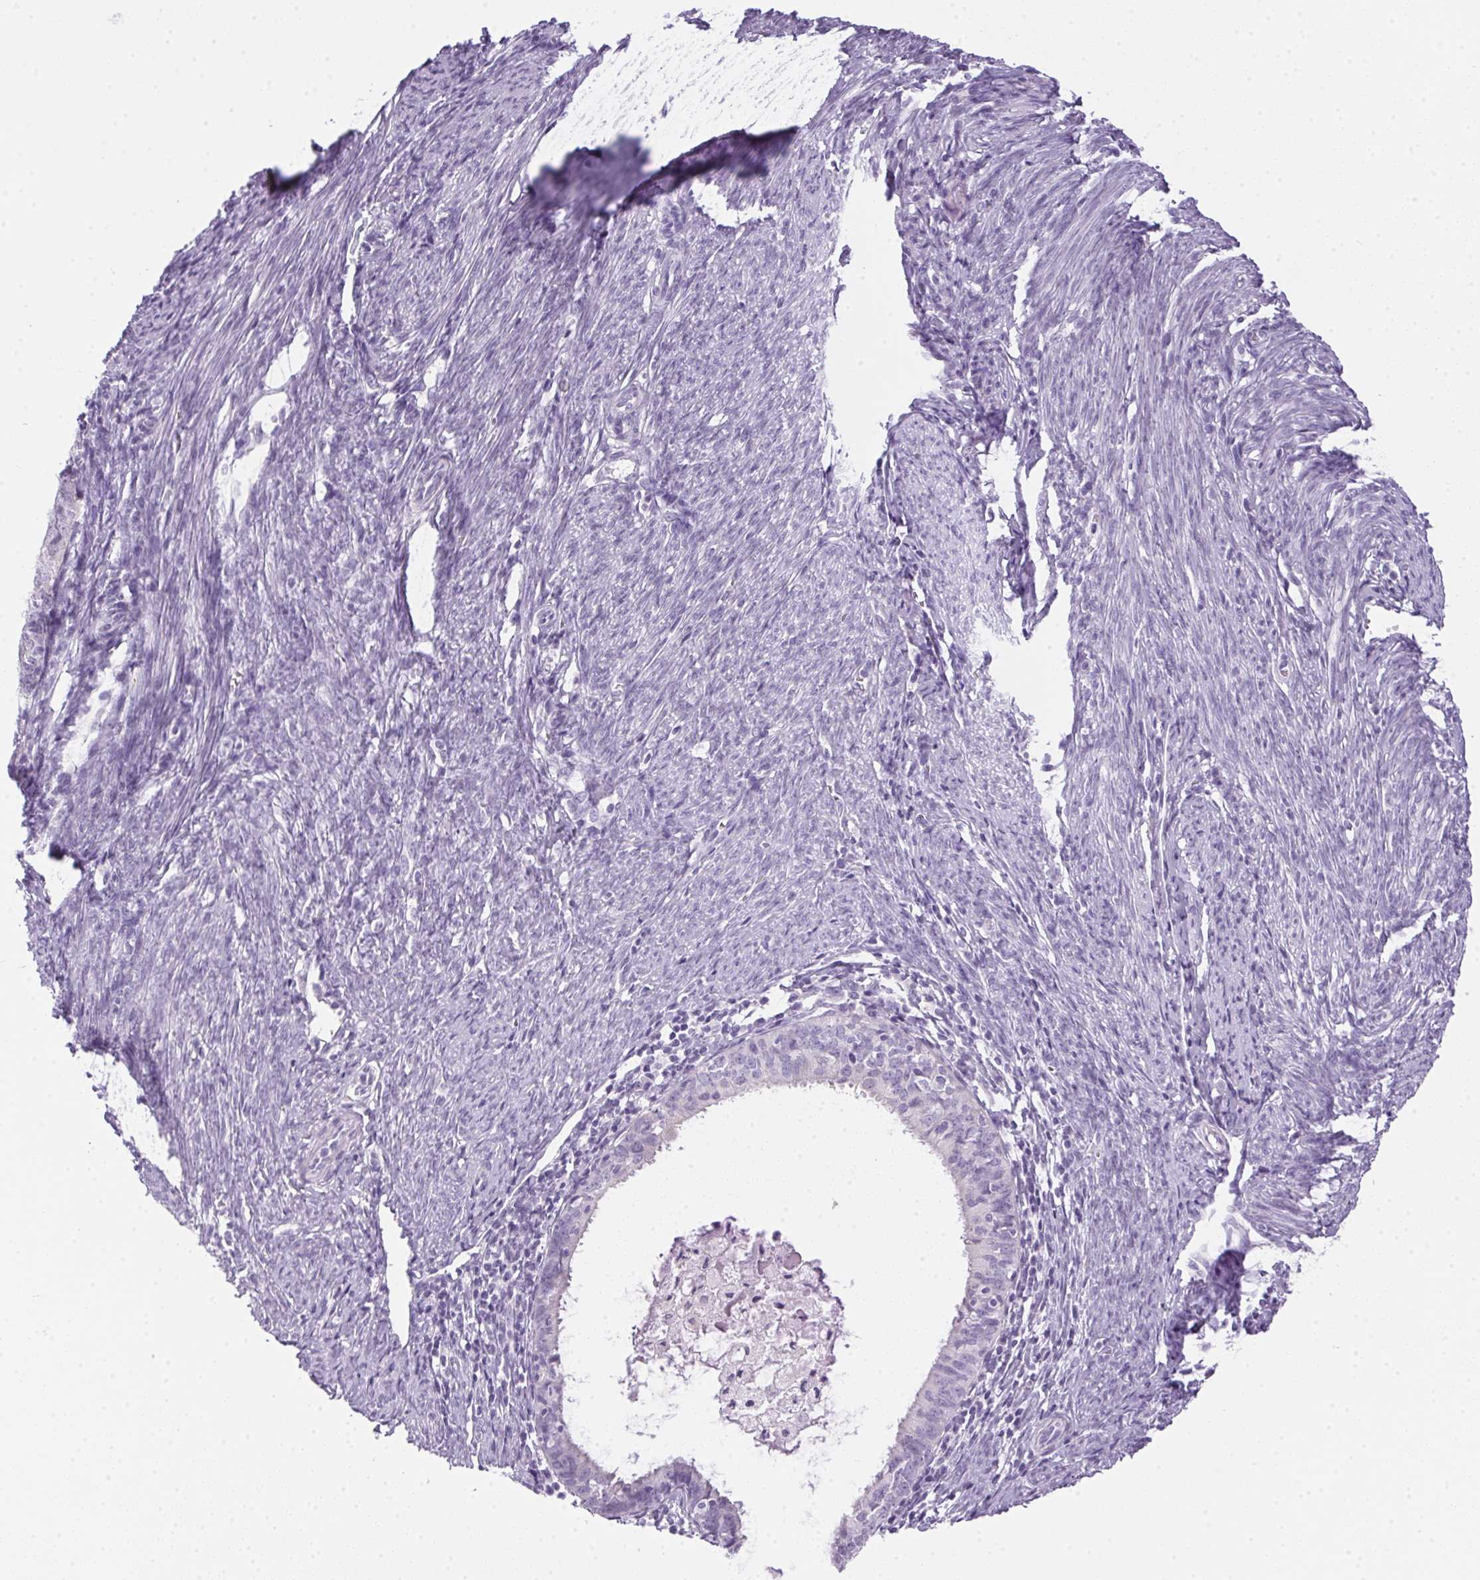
{"staining": {"intensity": "negative", "quantity": "none", "location": "none"}, "tissue": "endometrial cancer", "cell_type": "Tumor cells", "image_type": "cancer", "snomed": [{"axis": "morphology", "description": "Adenocarcinoma, NOS"}, {"axis": "topography", "description": "Endometrium"}], "caption": "Immunohistochemistry (IHC) micrograph of neoplastic tissue: human endometrial cancer (adenocarcinoma) stained with DAB shows no significant protein expression in tumor cells. (DAB (3,3'-diaminobenzidine) immunohistochemistry (IHC) visualized using brightfield microscopy, high magnification).", "gene": "POPDC2", "patient": {"sex": "female", "age": 57}}